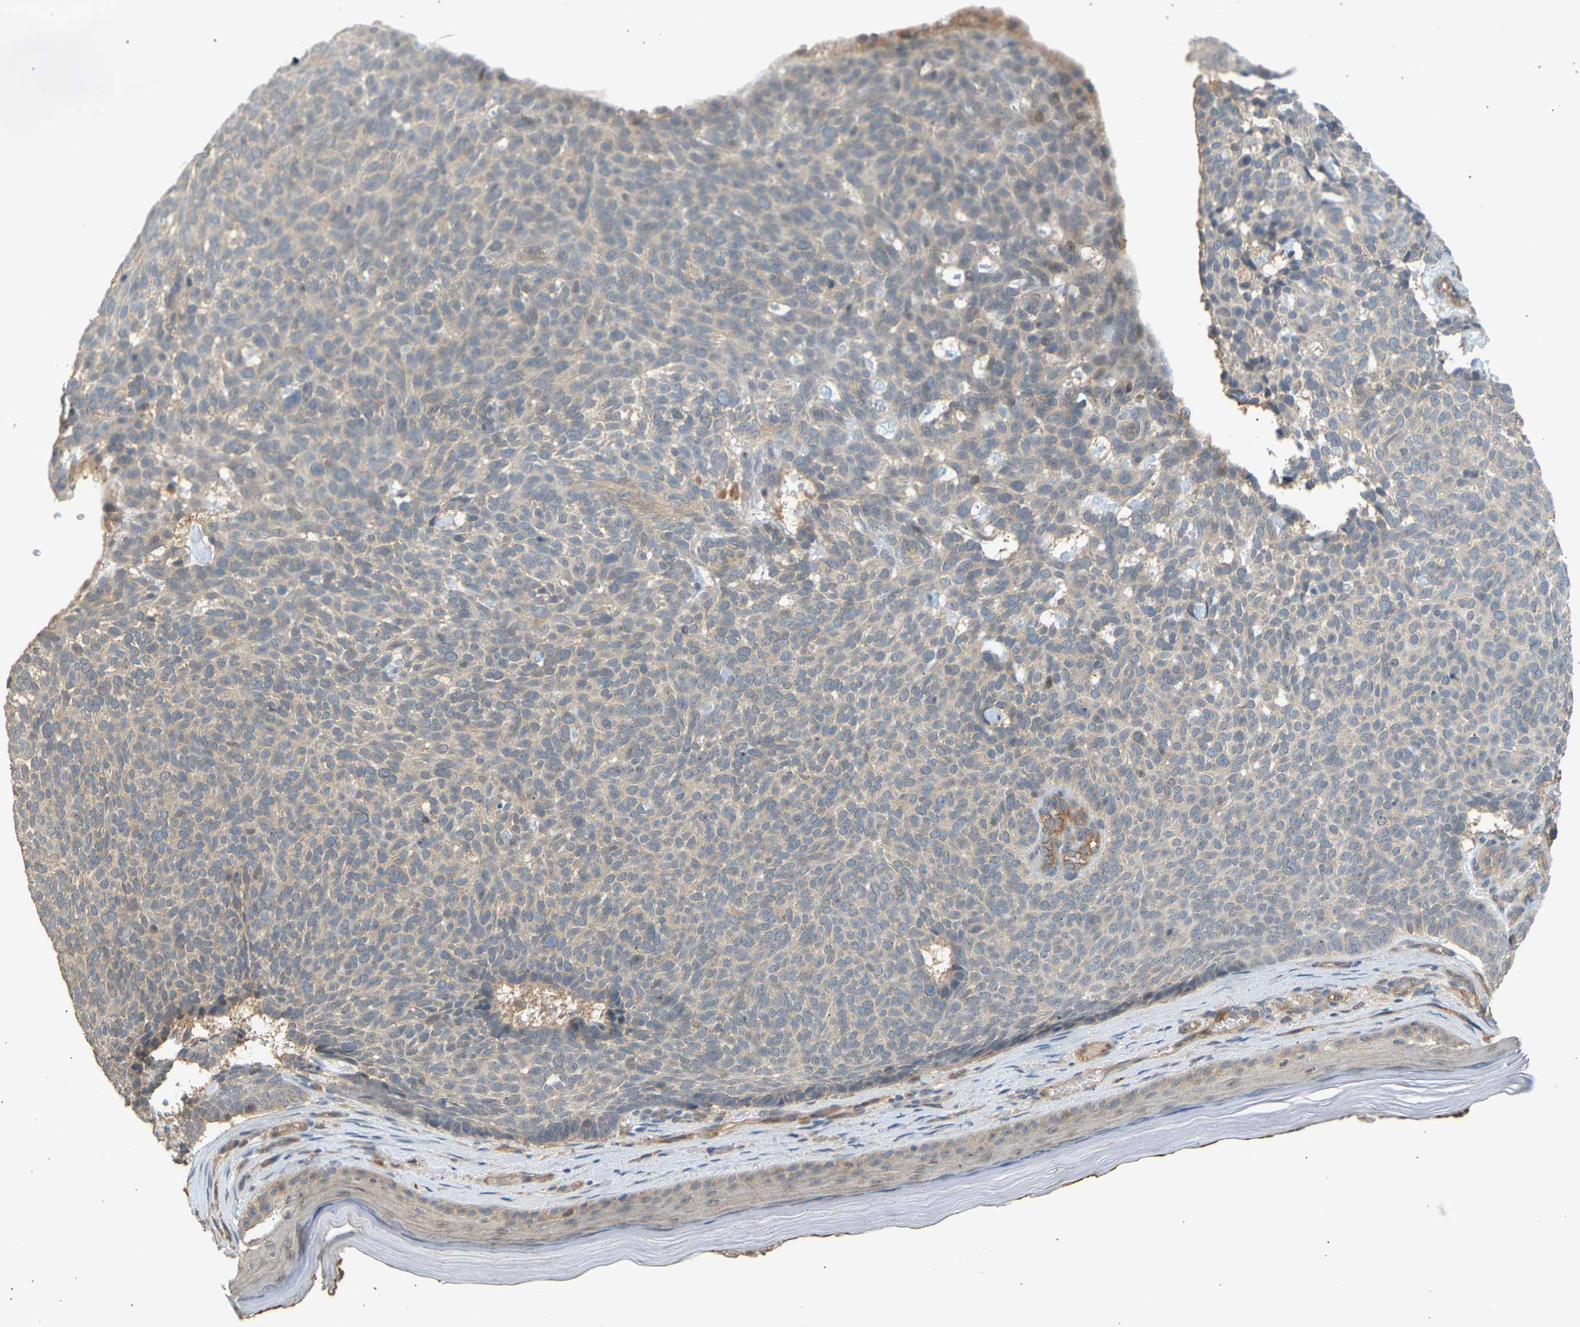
{"staining": {"intensity": "weak", "quantity": "<25%", "location": "cytoplasmic/membranous"}, "tissue": "skin cancer", "cell_type": "Tumor cells", "image_type": "cancer", "snomed": [{"axis": "morphology", "description": "Basal cell carcinoma"}, {"axis": "topography", "description": "Skin"}], "caption": "The immunohistochemistry (IHC) image has no significant staining in tumor cells of skin basal cell carcinoma tissue.", "gene": "RGL1", "patient": {"sex": "male", "age": 61}}